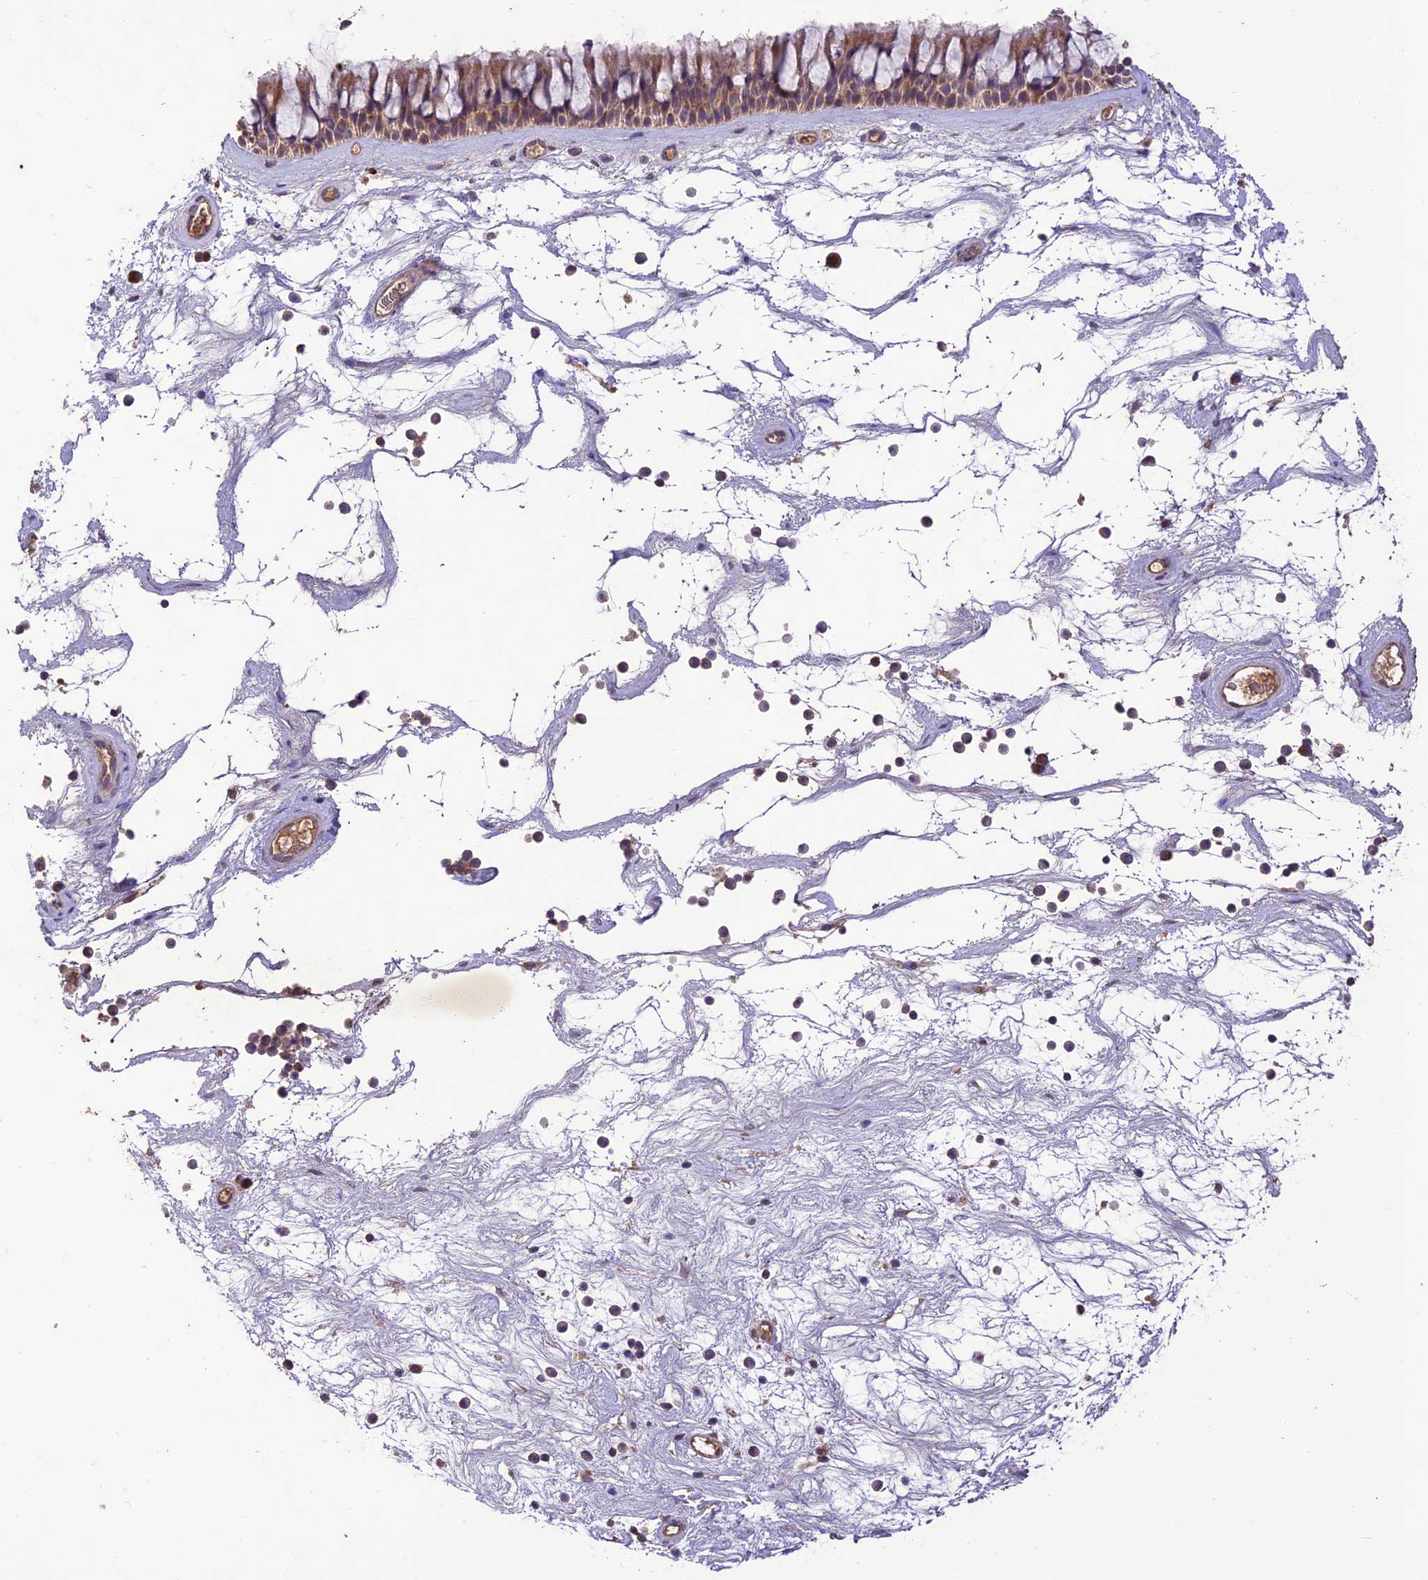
{"staining": {"intensity": "moderate", "quantity": ">75%", "location": "cytoplasmic/membranous"}, "tissue": "nasopharynx", "cell_type": "Respiratory epithelial cells", "image_type": "normal", "snomed": [{"axis": "morphology", "description": "Normal tissue, NOS"}, {"axis": "topography", "description": "Nasopharynx"}], "caption": "Brown immunohistochemical staining in unremarkable nasopharynx shows moderate cytoplasmic/membranous staining in approximately >75% of respiratory epithelial cells. The staining is performed using DAB (3,3'-diaminobenzidine) brown chromogen to label protein expression. The nuclei are counter-stained blue using hematoxylin.", "gene": "NDUFAF1", "patient": {"sex": "male", "age": 64}}